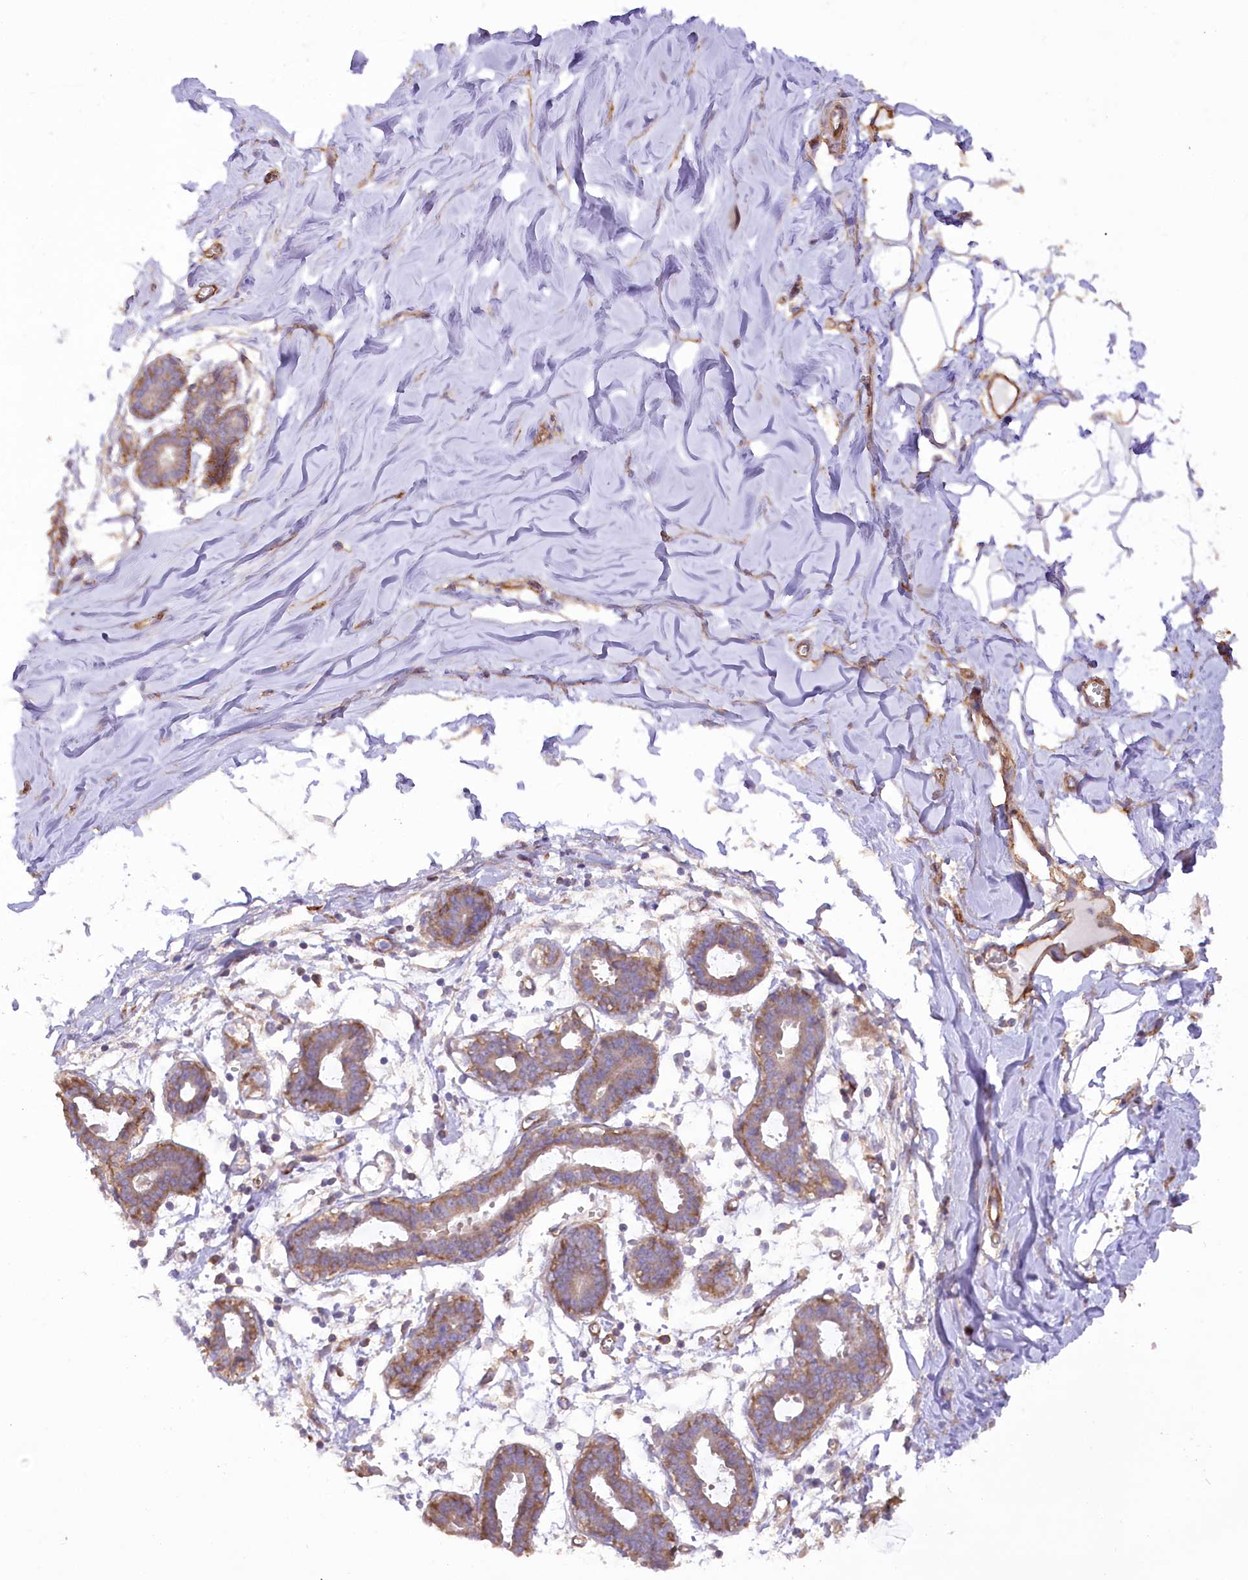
{"staining": {"intensity": "negative", "quantity": "none", "location": "none"}, "tissue": "breast", "cell_type": "Adipocytes", "image_type": "normal", "snomed": [{"axis": "morphology", "description": "Normal tissue, NOS"}, {"axis": "topography", "description": "Breast"}], "caption": "High magnification brightfield microscopy of normal breast stained with DAB (3,3'-diaminobenzidine) (brown) and counterstained with hematoxylin (blue): adipocytes show no significant expression. (DAB immunohistochemistry with hematoxylin counter stain).", "gene": "SYNPO2", "patient": {"sex": "female", "age": 27}}